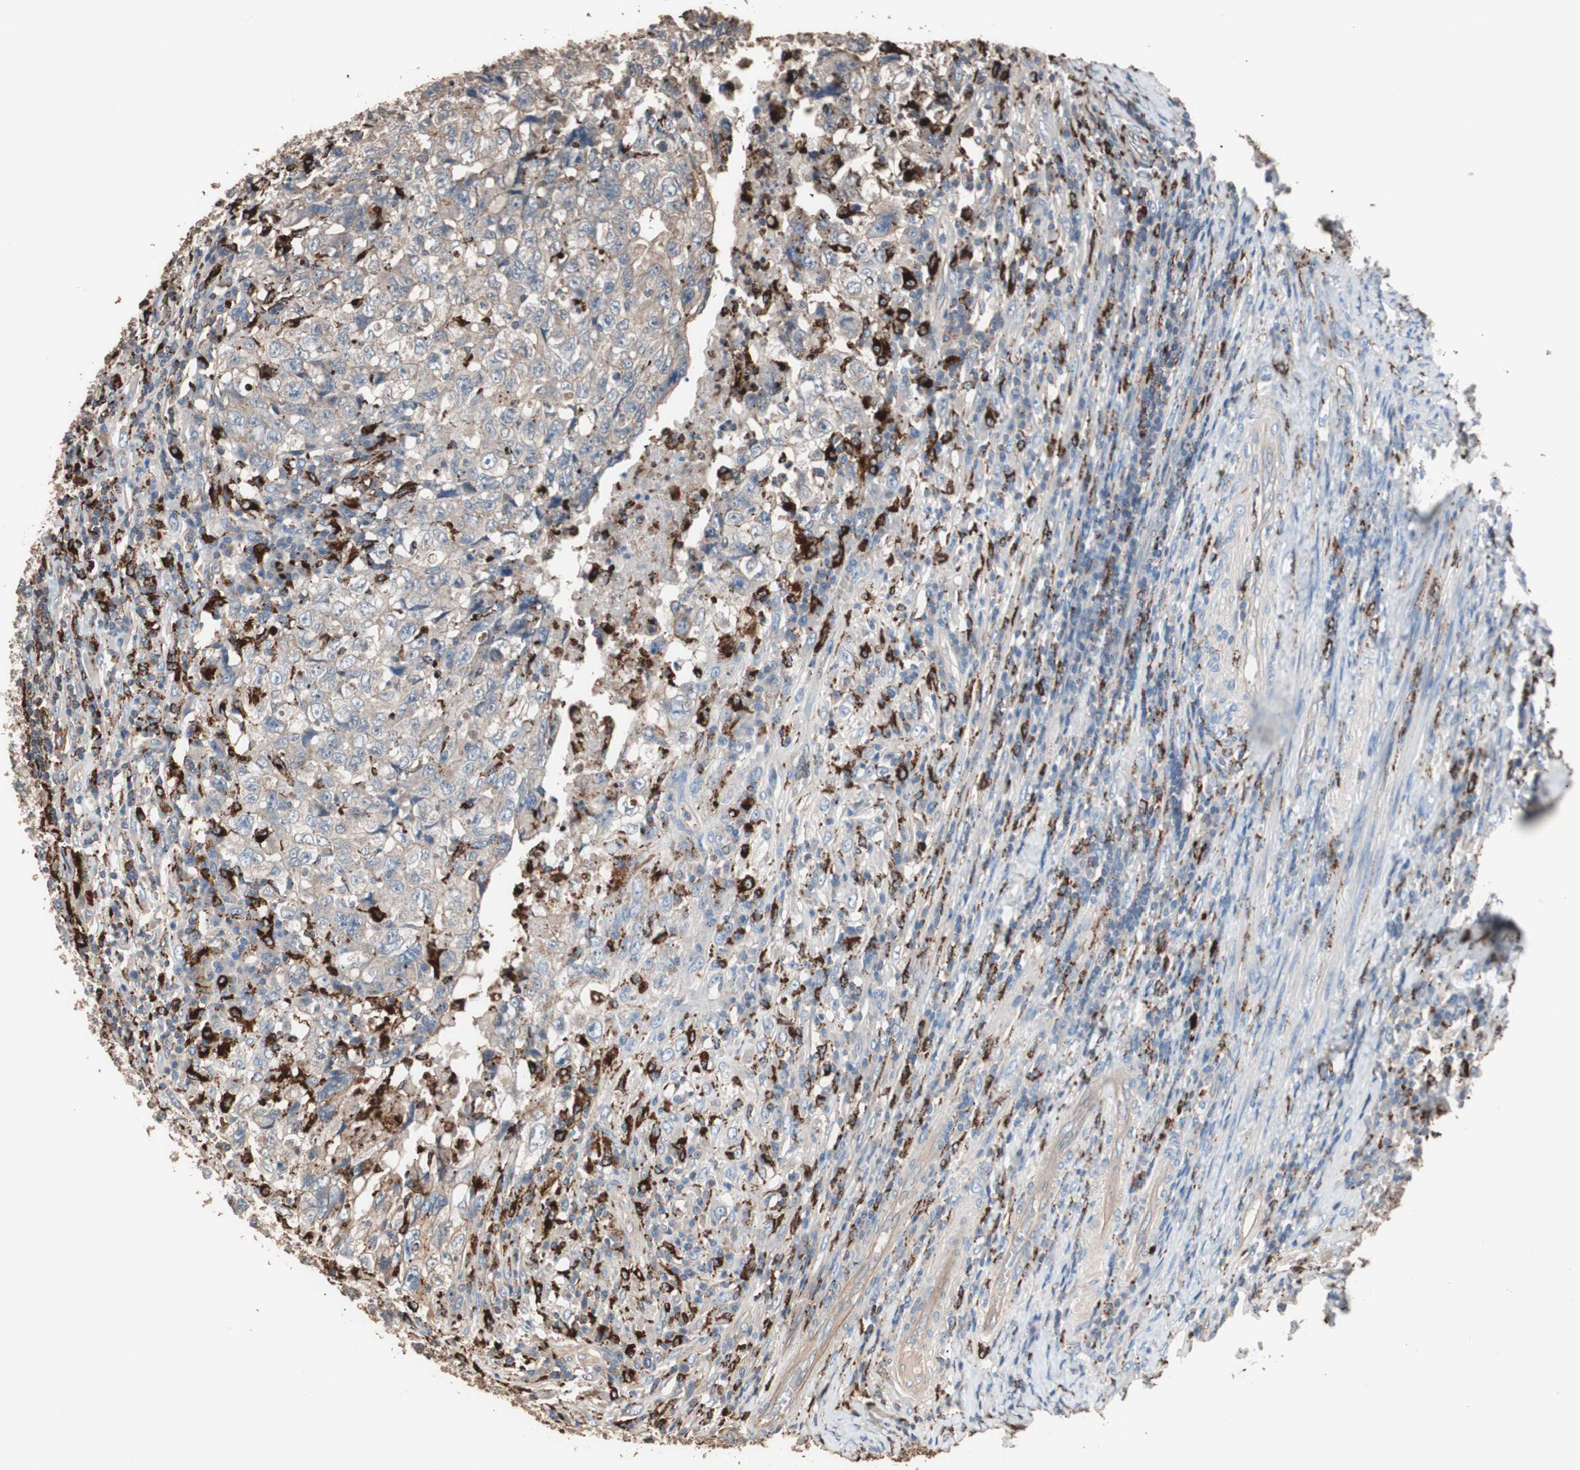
{"staining": {"intensity": "weak", "quantity": ">75%", "location": "cytoplasmic/membranous"}, "tissue": "testis cancer", "cell_type": "Tumor cells", "image_type": "cancer", "snomed": [{"axis": "morphology", "description": "Necrosis, NOS"}, {"axis": "morphology", "description": "Carcinoma, Embryonal, NOS"}, {"axis": "topography", "description": "Testis"}], "caption": "Protein staining demonstrates weak cytoplasmic/membranous staining in about >75% of tumor cells in testis embryonal carcinoma. The staining is performed using DAB brown chromogen to label protein expression. The nuclei are counter-stained blue using hematoxylin.", "gene": "CCT3", "patient": {"sex": "male", "age": 19}}